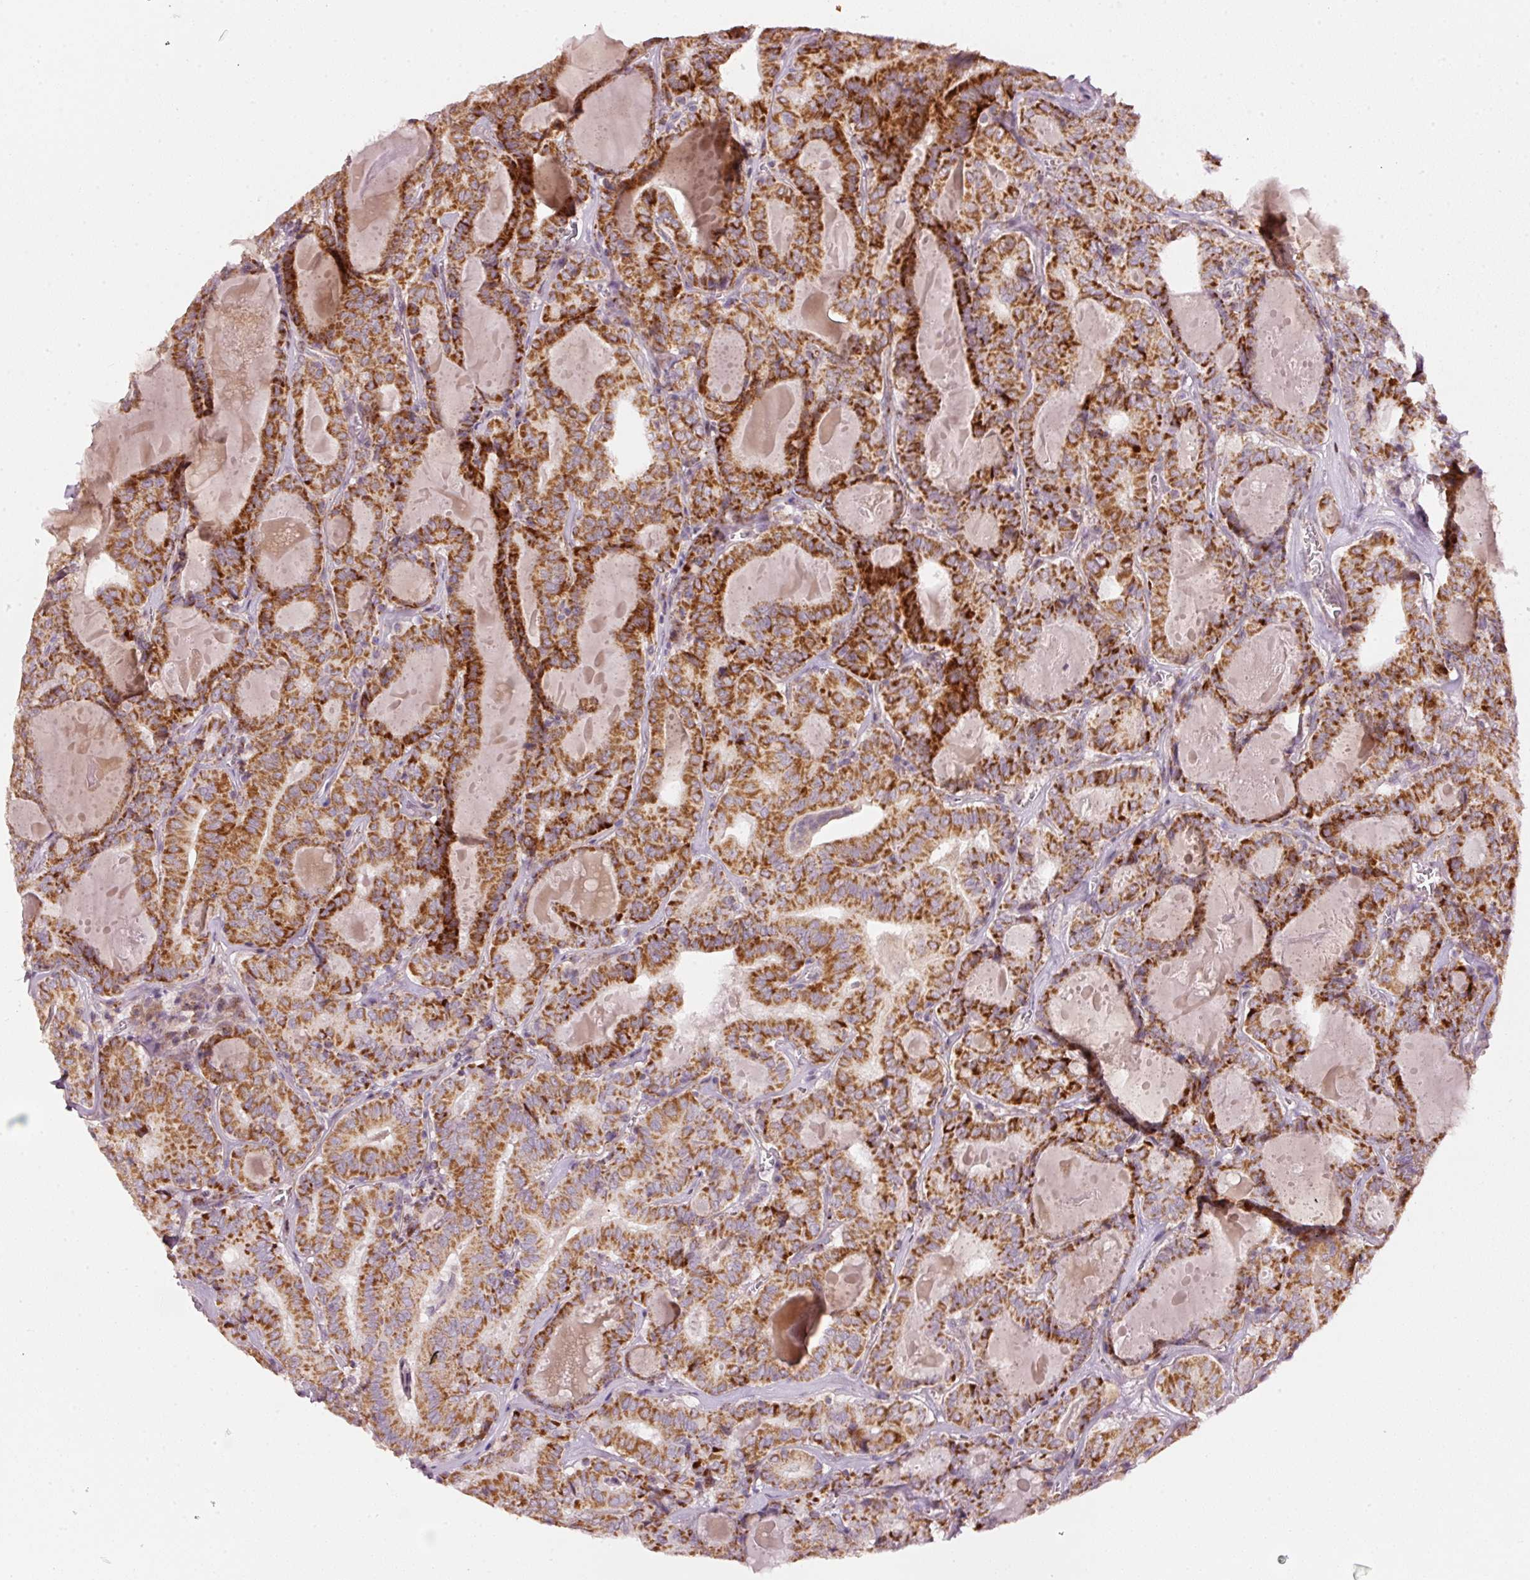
{"staining": {"intensity": "strong", "quantity": ">75%", "location": "cytoplasmic/membranous"}, "tissue": "thyroid cancer", "cell_type": "Tumor cells", "image_type": "cancer", "snomed": [{"axis": "morphology", "description": "Papillary adenocarcinoma, NOS"}, {"axis": "topography", "description": "Thyroid gland"}], "caption": "A brown stain shows strong cytoplasmic/membranous expression of a protein in thyroid papillary adenocarcinoma tumor cells. (IHC, brightfield microscopy, high magnification).", "gene": "TOB2", "patient": {"sex": "female", "age": 72}}